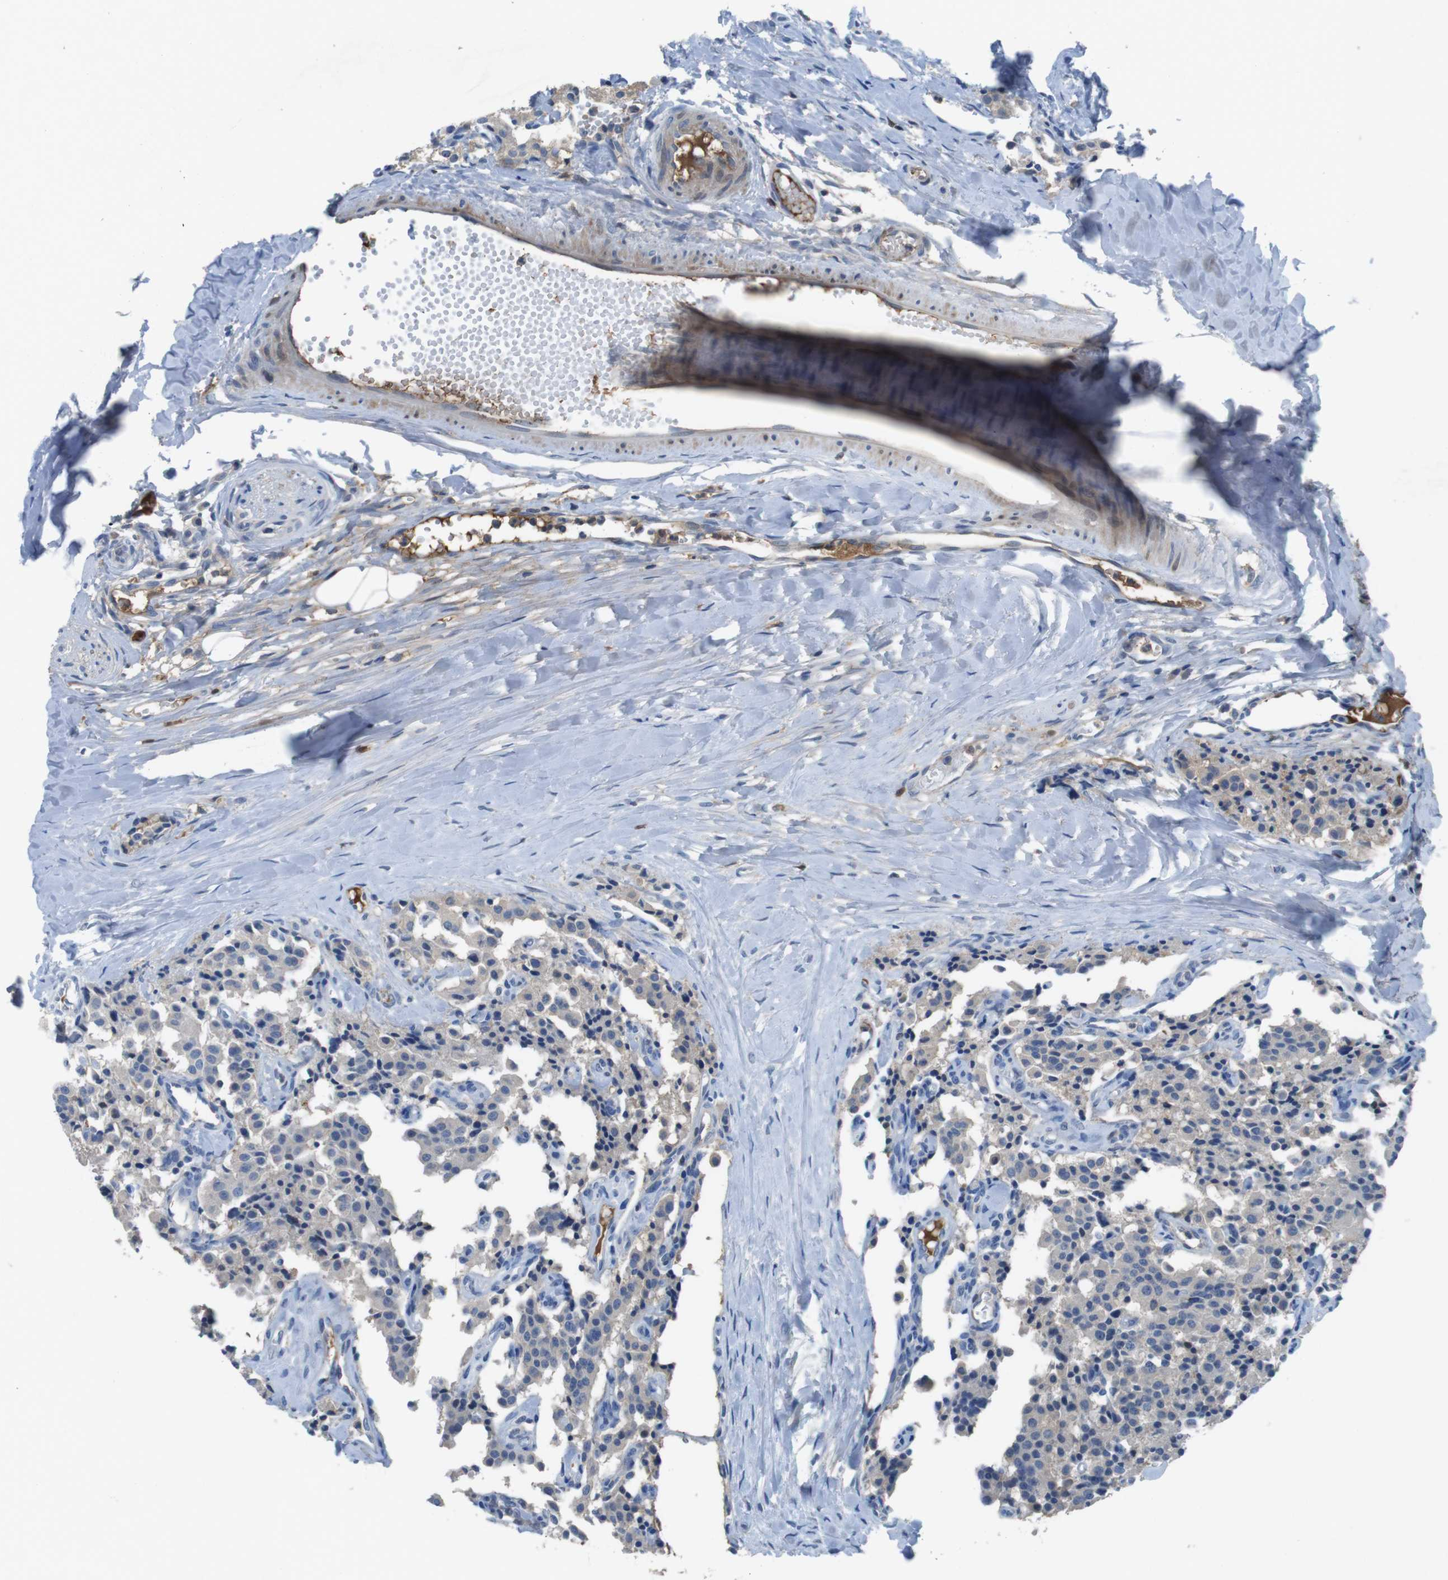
{"staining": {"intensity": "negative", "quantity": "none", "location": "none"}, "tissue": "carcinoid", "cell_type": "Tumor cells", "image_type": "cancer", "snomed": [{"axis": "morphology", "description": "Carcinoid, malignant, NOS"}, {"axis": "topography", "description": "Lung"}], "caption": "This is an immunohistochemistry image of carcinoid (malignant). There is no staining in tumor cells.", "gene": "TMPRSS15", "patient": {"sex": "male", "age": 30}}